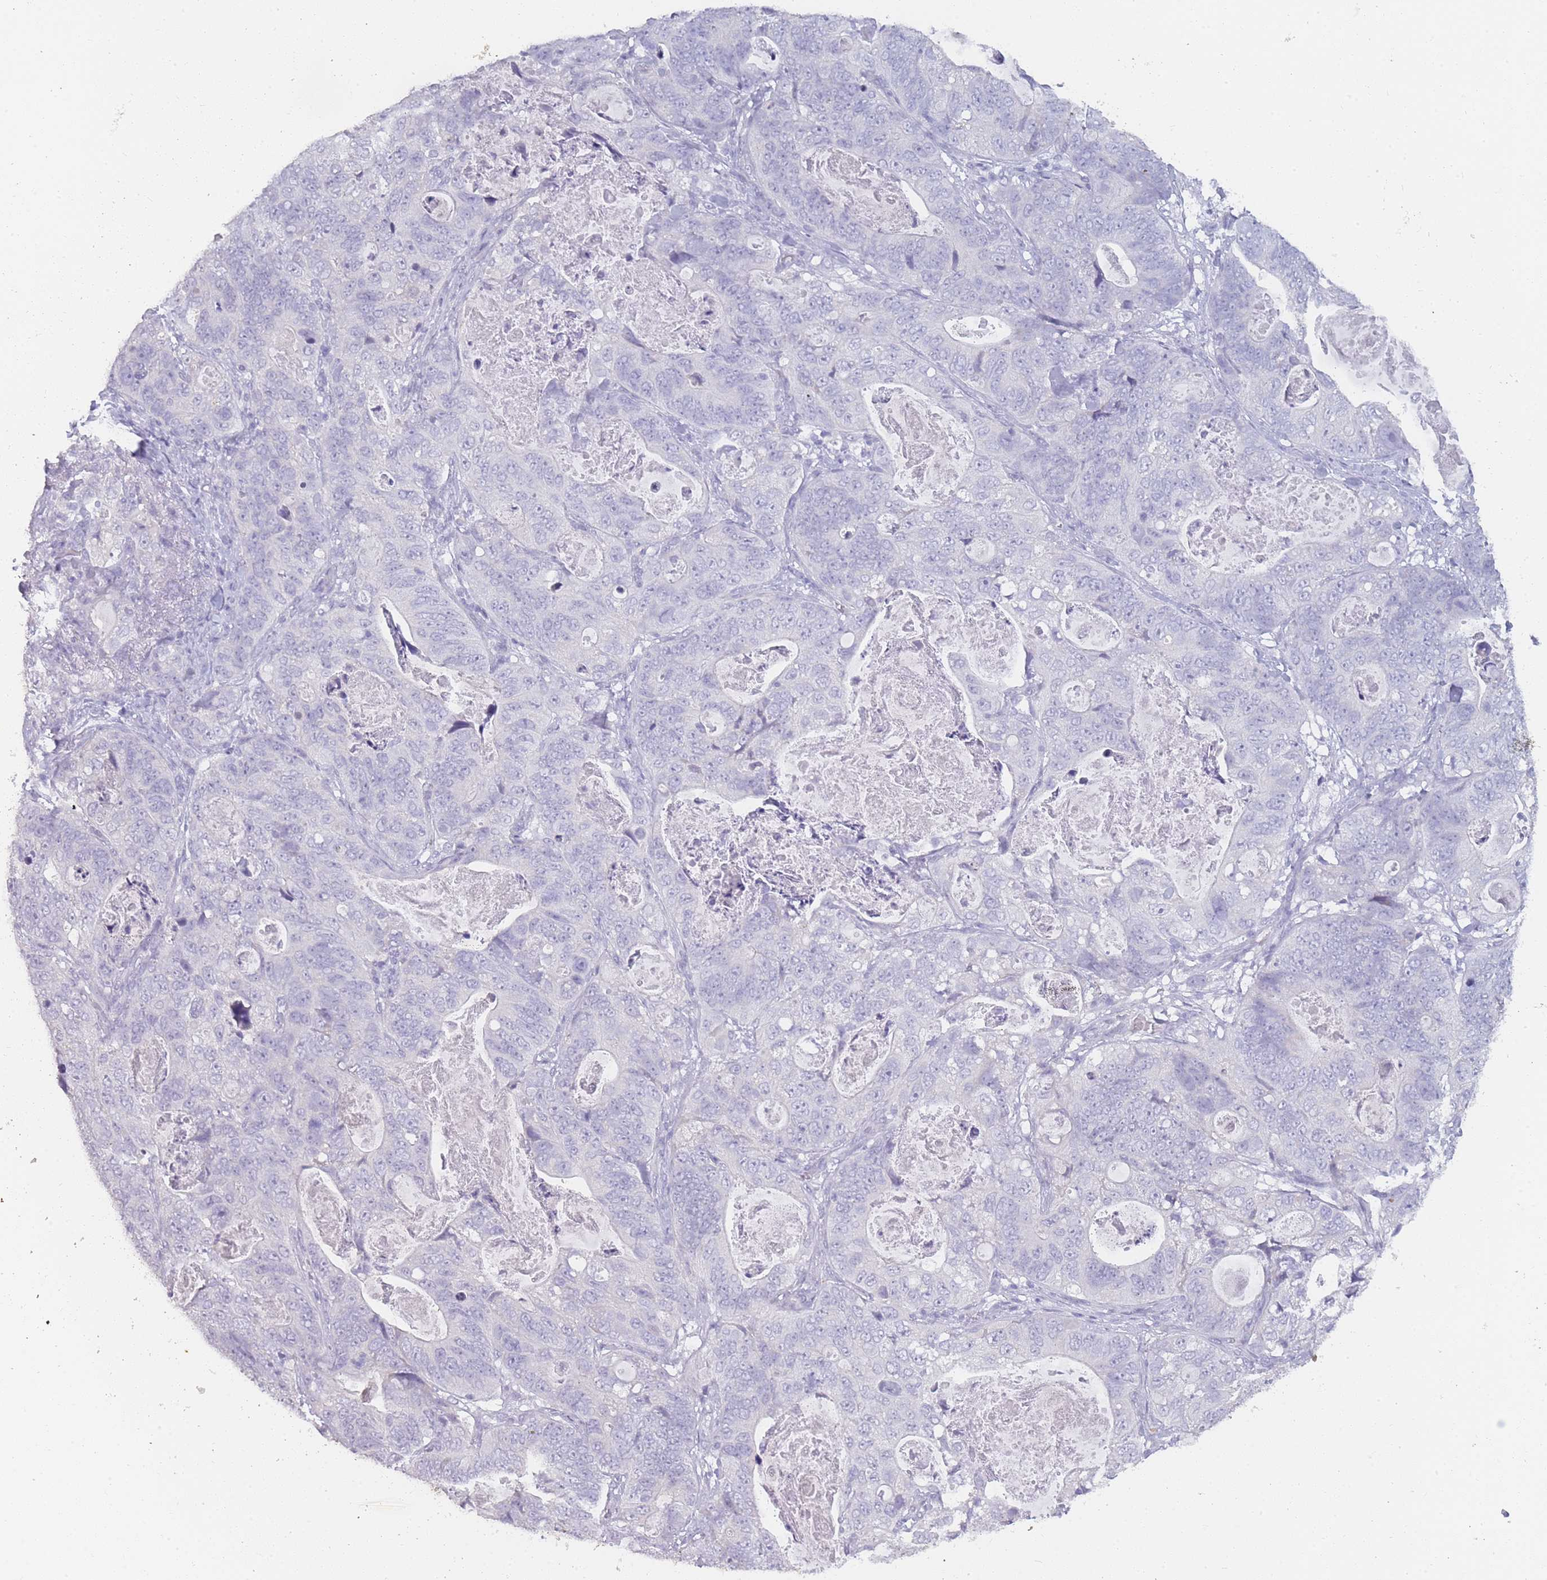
{"staining": {"intensity": "negative", "quantity": "none", "location": "none"}, "tissue": "stomach cancer", "cell_type": "Tumor cells", "image_type": "cancer", "snomed": [{"axis": "morphology", "description": "Normal tissue, NOS"}, {"axis": "morphology", "description": "Adenocarcinoma, NOS"}, {"axis": "topography", "description": "Stomach"}], "caption": "Immunohistochemistry of stomach cancer exhibits no staining in tumor cells. (DAB (3,3'-diaminobenzidine) immunohistochemistry (IHC) visualized using brightfield microscopy, high magnification).", "gene": "INS", "patient": {"sex": "female", "age": 89}}